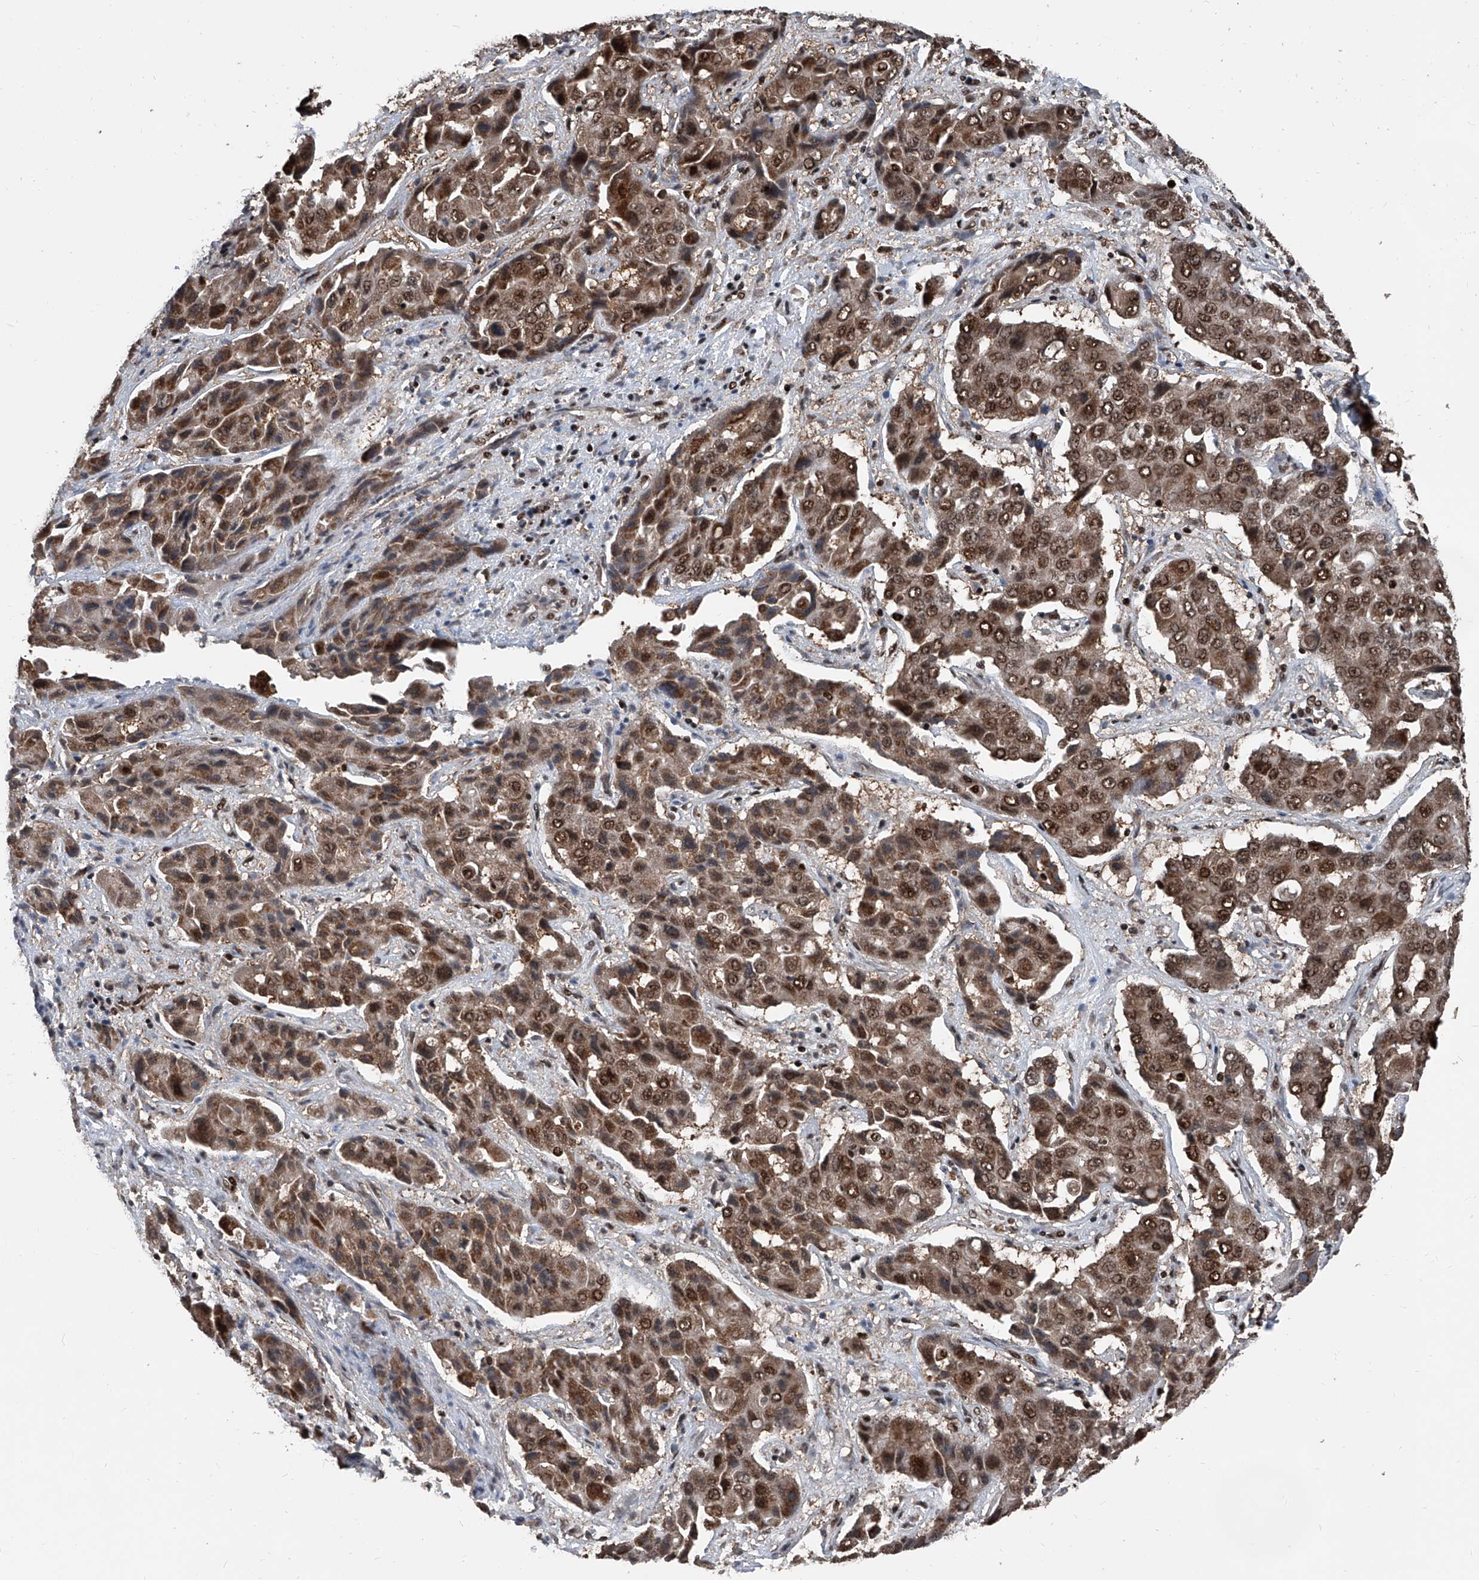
{"staining": {"intensity": "moderate", "quantity": ">75%", "location": "cytoplasmic/membranous,nuclear"}, "tissue": "liver cancer", "cell_type": "Tumor cells", "image_type": "cancer", "snomed": [{"axis": "morphology", "description": "Cholangiocarcinoma"}, {"axis": "topography", "description": "Liver"}], "caption": "The micrograph displays a brown stain indicating the presence of a protein in the cytoplasmic/membranous and nuclear of tumor cells in liver cholangiocarcinoma. (IHC, brightfield microscopy, high magnification).", "gene": "FKBP5", "patient": {"sex": "male", "age": 67}}